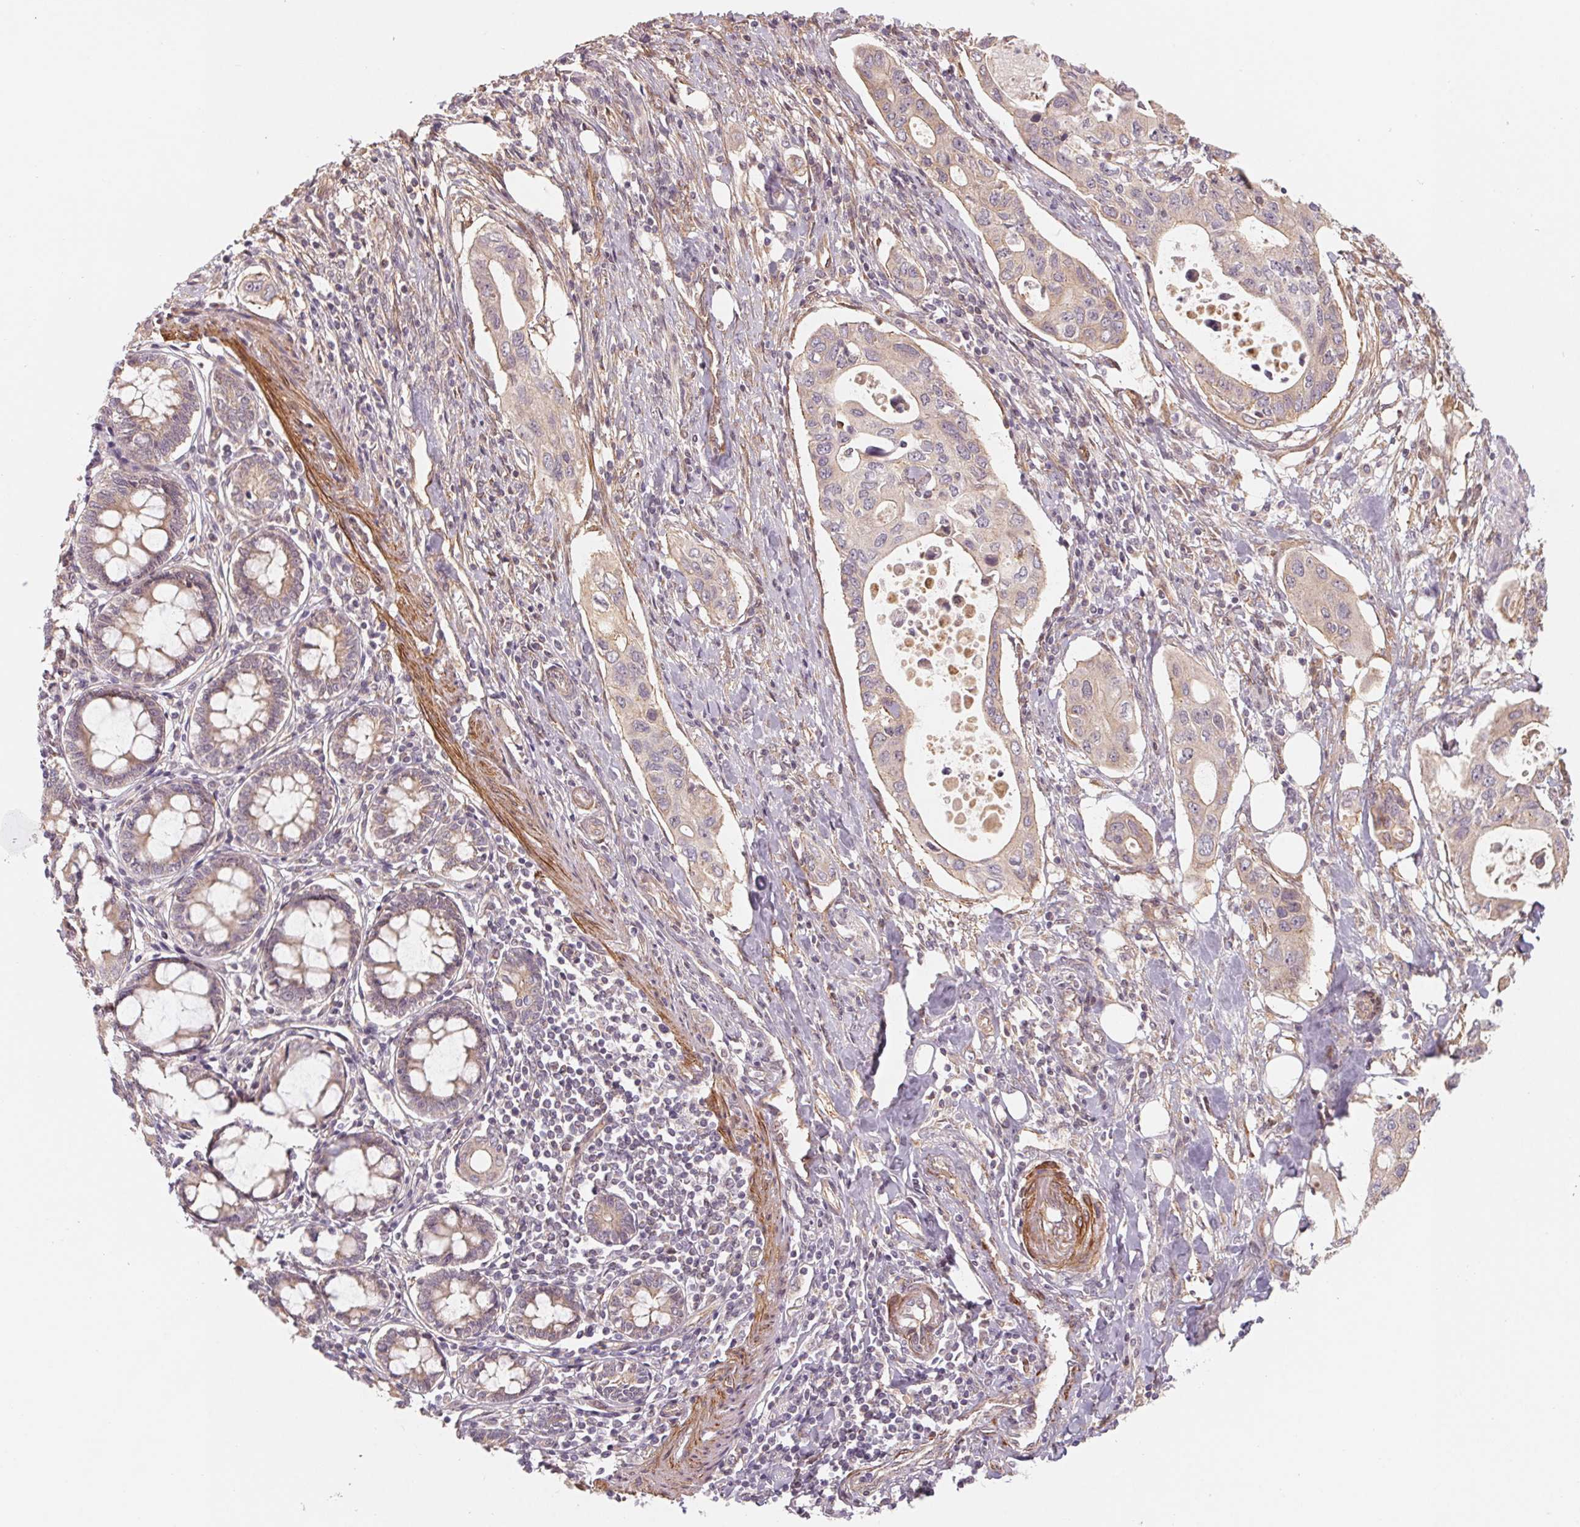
{"staining": {"intensity": "weak", "quantity": "25%-75%", "location": "cytoplasmic/membranous"}, "tissue": "pancreatic cancer", "cell_type": "Tumor cells", "image_type": "cancer", "snomed": [{"axis": "morphology", "description": "Adenocarcinoma, NOS"}, {"axis": "topography", "description": "Pancreas"}], "caption": "Tumor cells reveal low levels of weak cytoplasmic/membranous expression in approximately 25%-75% of cells in pancreatic adenocarcinoma.", "gene": "CCDC112", "patient": {"sex": "female", "age": 63}}